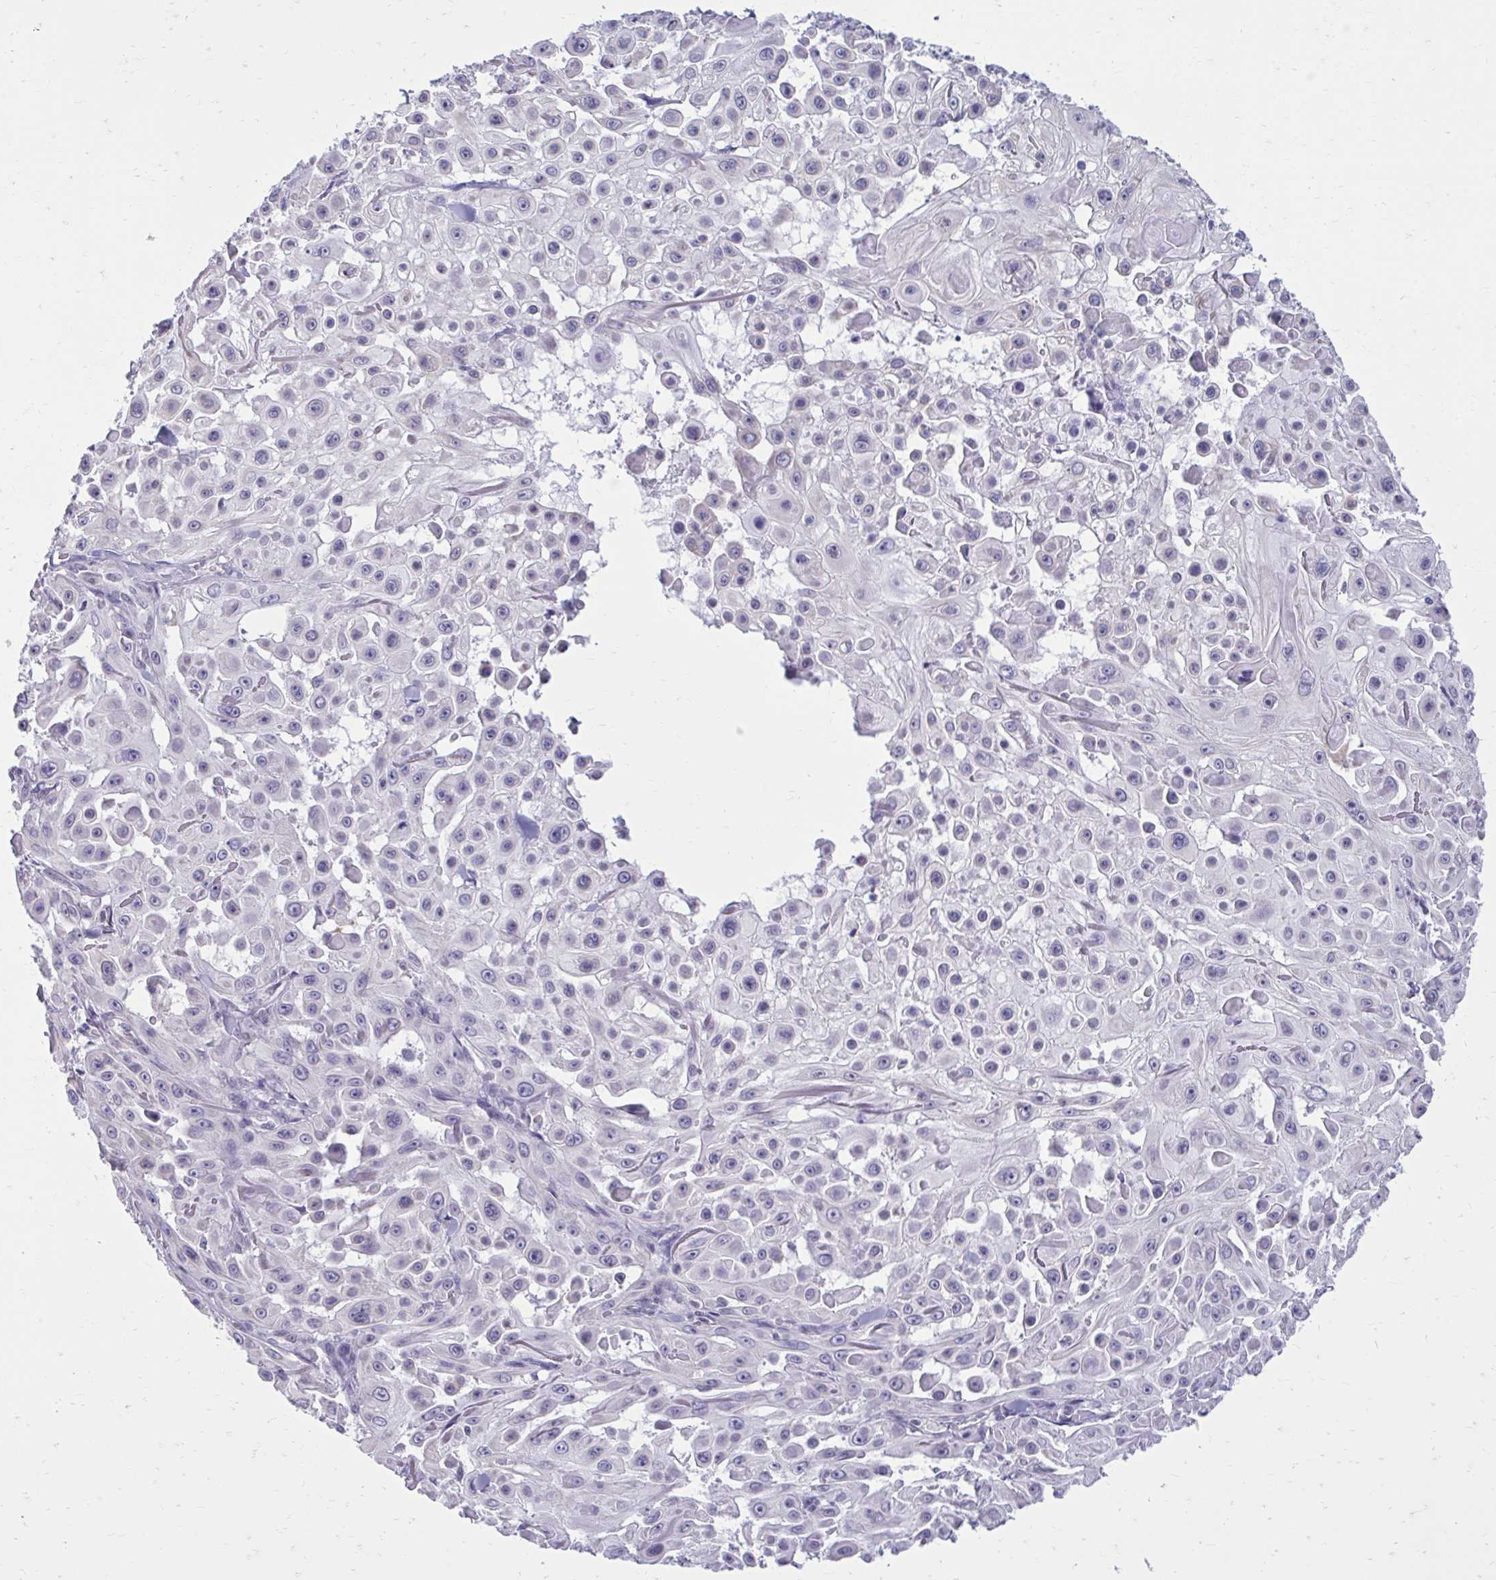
{"staining": {"intensity": "negative", "quantity": "none", "location": "none"}, "tissue": "skin cancer", "cell_type": "Tumor cells", "image_type": "cancer", "snomed": [{"axis": "morphology", "description": "Squamous cell carcinoma, NOS"}, {"axis": "topography", "description": "Skin"}], "caption": "IHC image of neoplastic tissue: squamous cell carcinoma (skin) stained with DAB reveals no significant protein staining in tumor cells.", "gene": "PROSER1", "patient": {"sex": "male", "age": 91}}